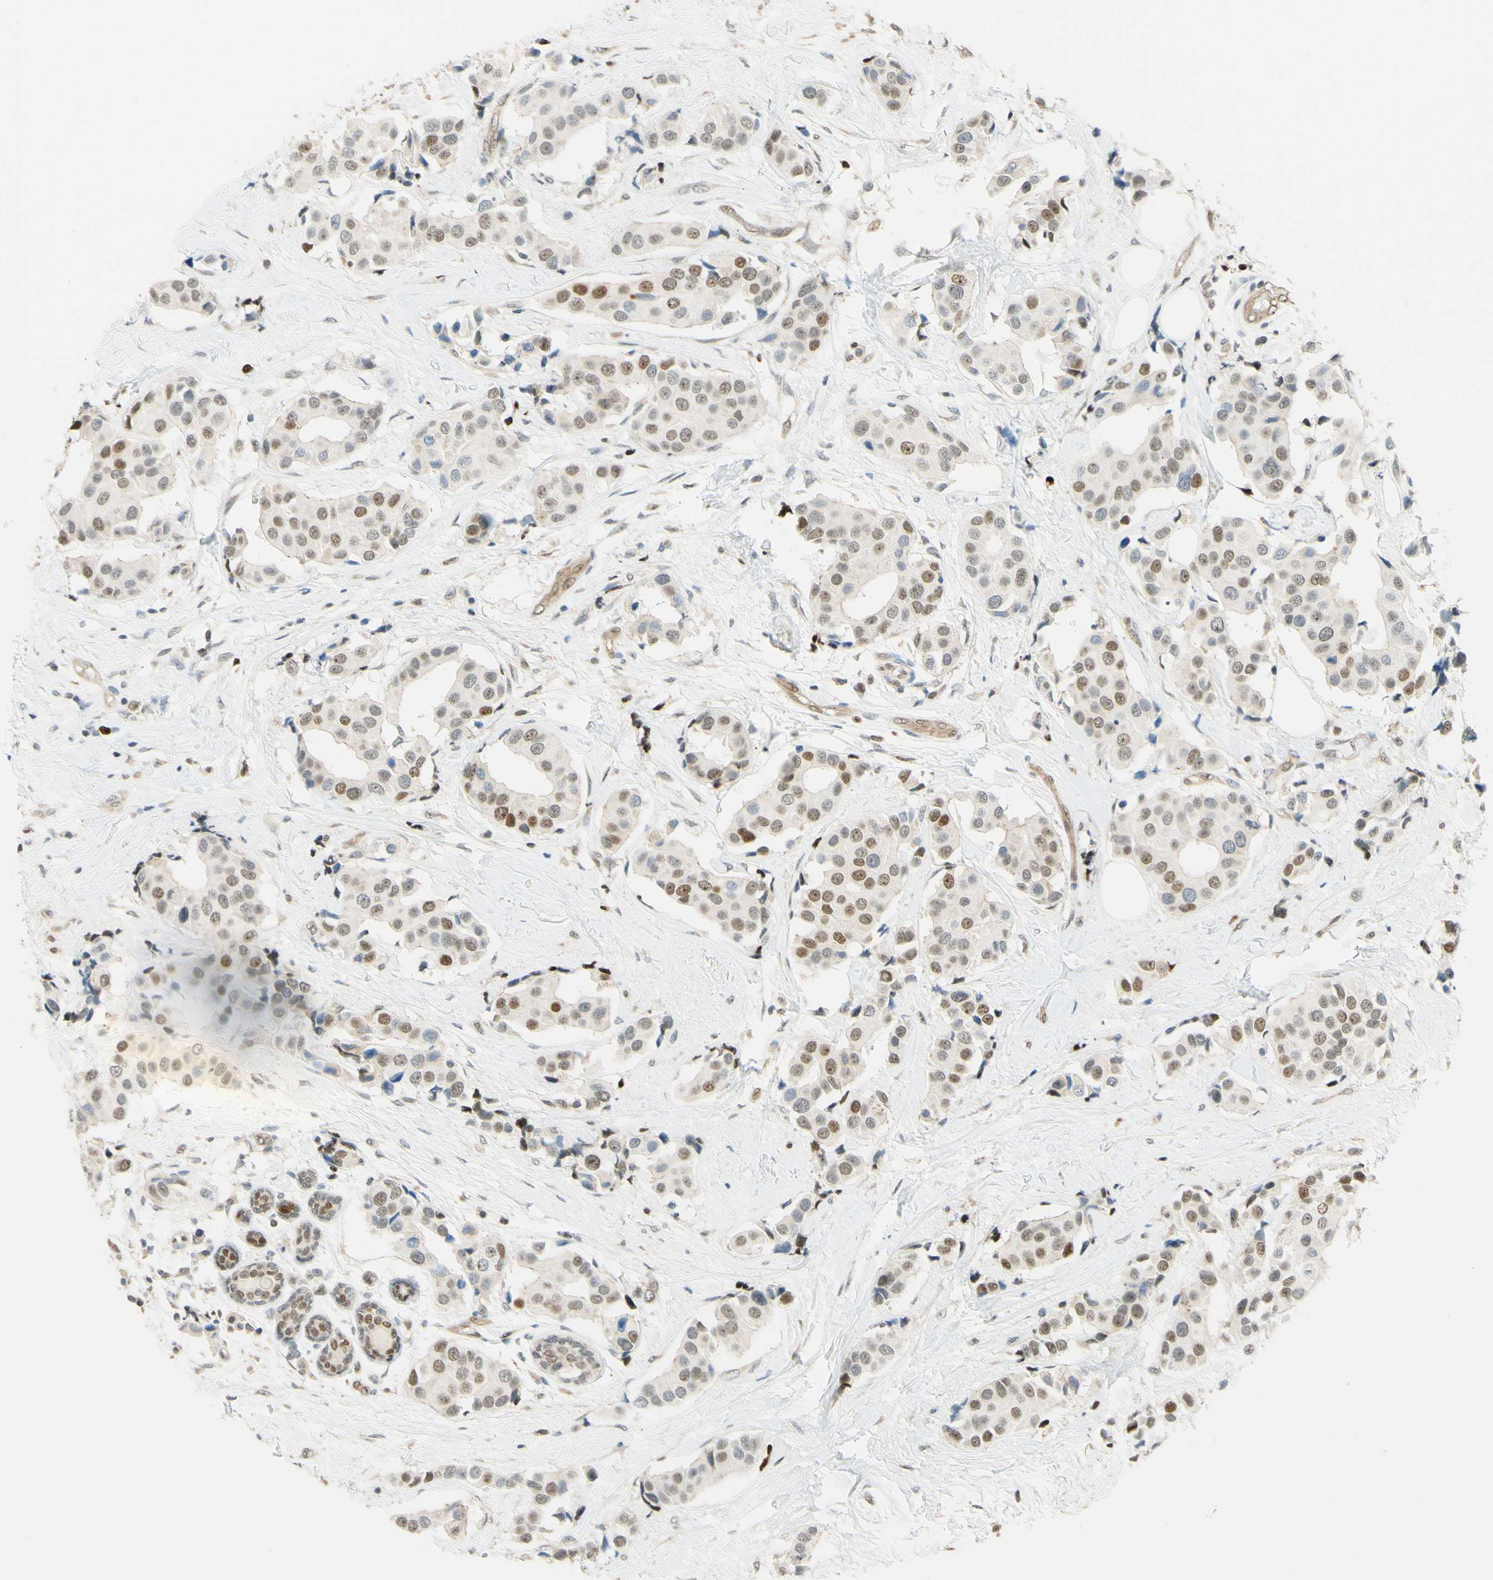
{"staining": {"intensity": "weak", "quantity": ">75%", "location": "nuclear"}, "tissue": "breast cancer", "cell_type": "Tumor cells", "image_type": "cancer", "snomed": [{"axis": "morphology", "description": "Normal tissue, NOS"}, {"axis": "morphology", "description": "Duct carcinoma"}, {"axis": "topography", "description": "Breast"}], "caption": "Immunohistochemistry (IHC) (DAB (3,3'-diaminobenzidine)) staining of breast cancer exhibits weak nuclear protein expression in approximately >75% of tumor cells.", "gene": "POLB", "patient": {"sex": "female", "age": 39}}